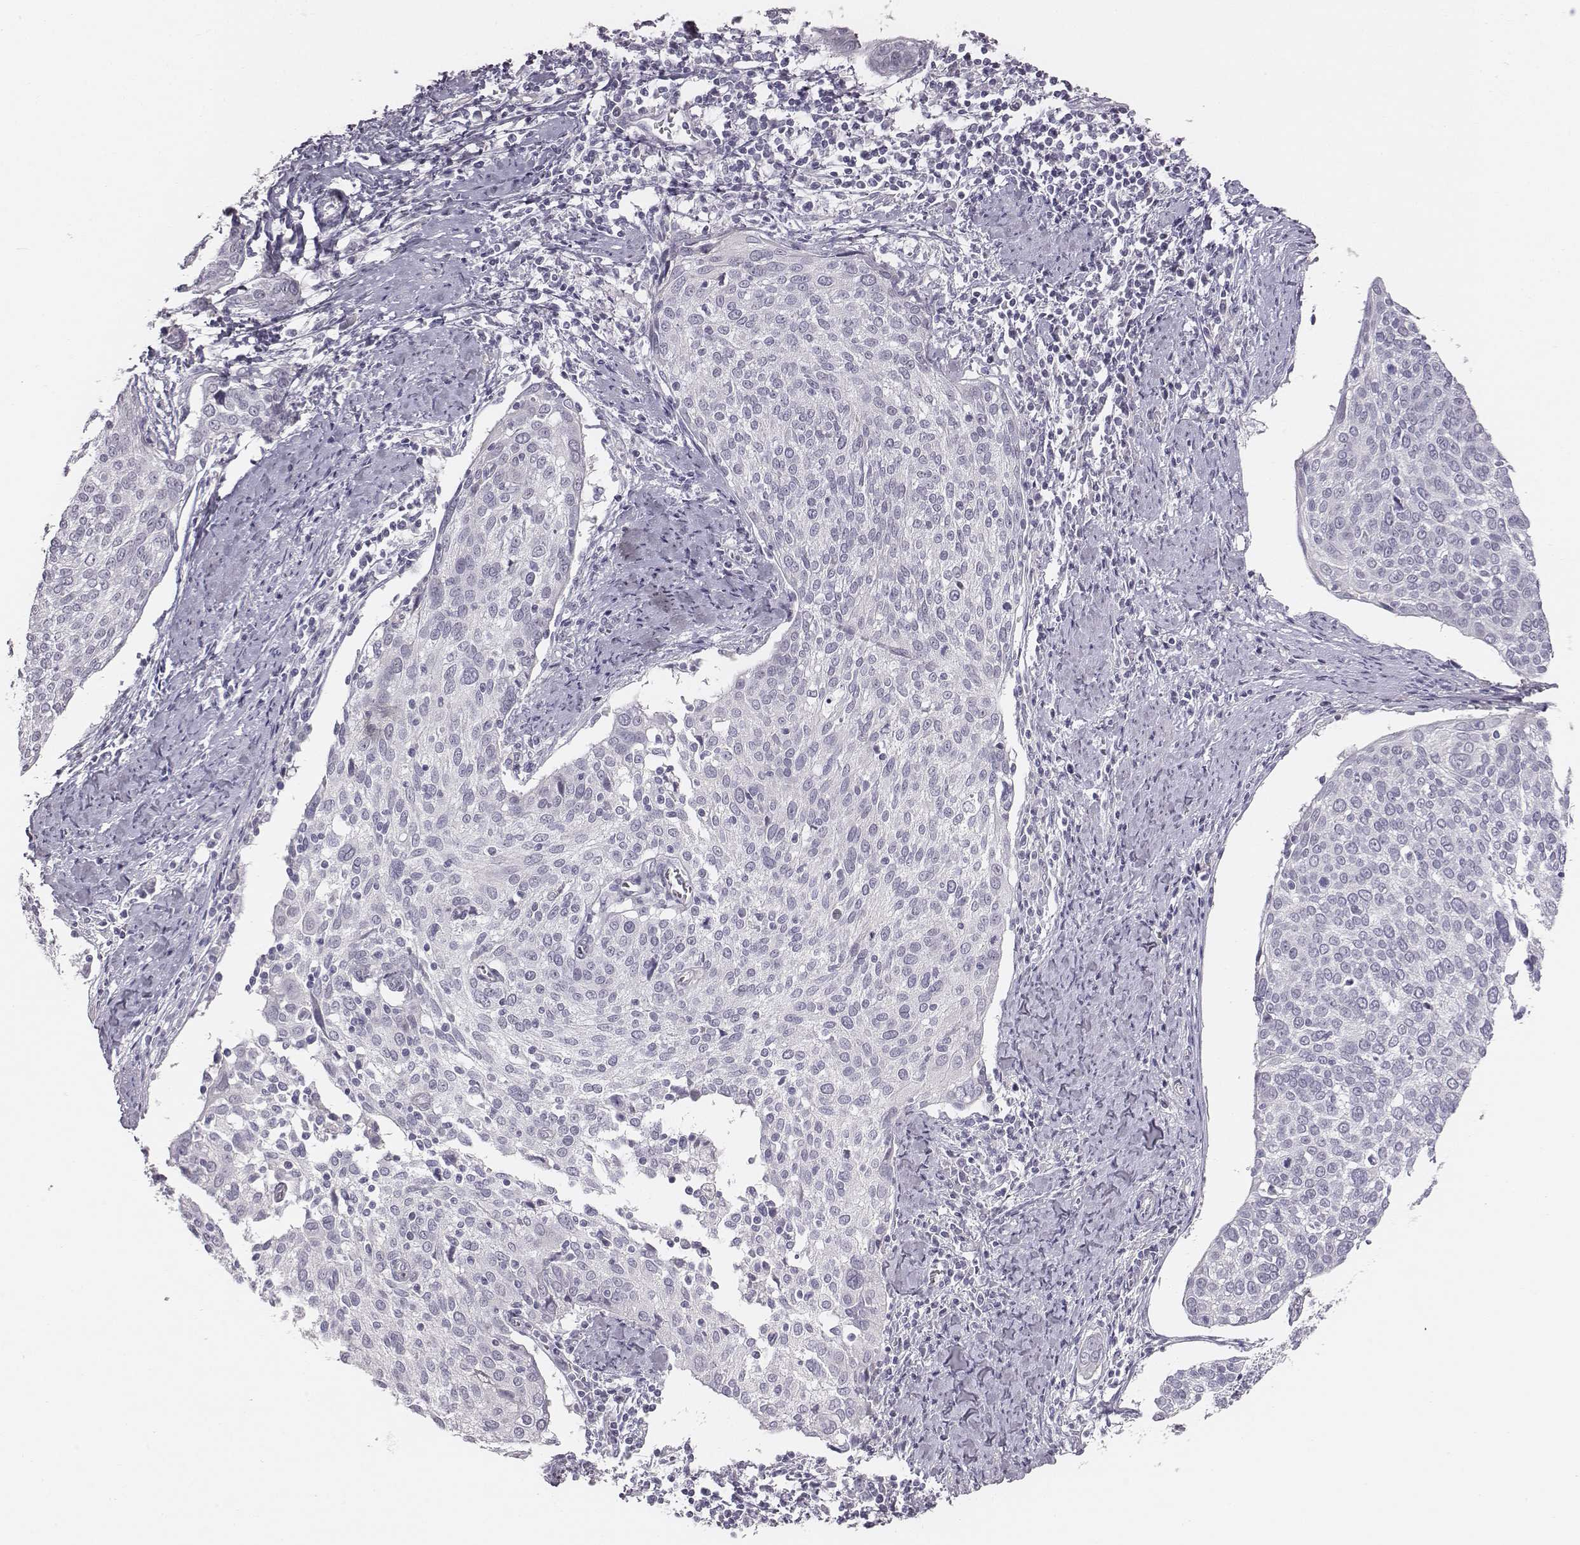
{"staining": {"intensity": "negative", "quantity": "none", "location": "none"}, "tissue": "cervical cancer", "cell_type": "Tumor cells", "image_type": "cancer", "snomed": [{"axis": "morphology", "description": "Squamous cell carcinoma, NOS"}, {"axis": "topography", "description": "Cervix"}], "caption": "Micrograph shows no significant protein positivity in tumor cells of cervical cancer (squamous cell carcinoma).", "gene": "CACNG4", "patient": {"sex": "female", "age": 39}}